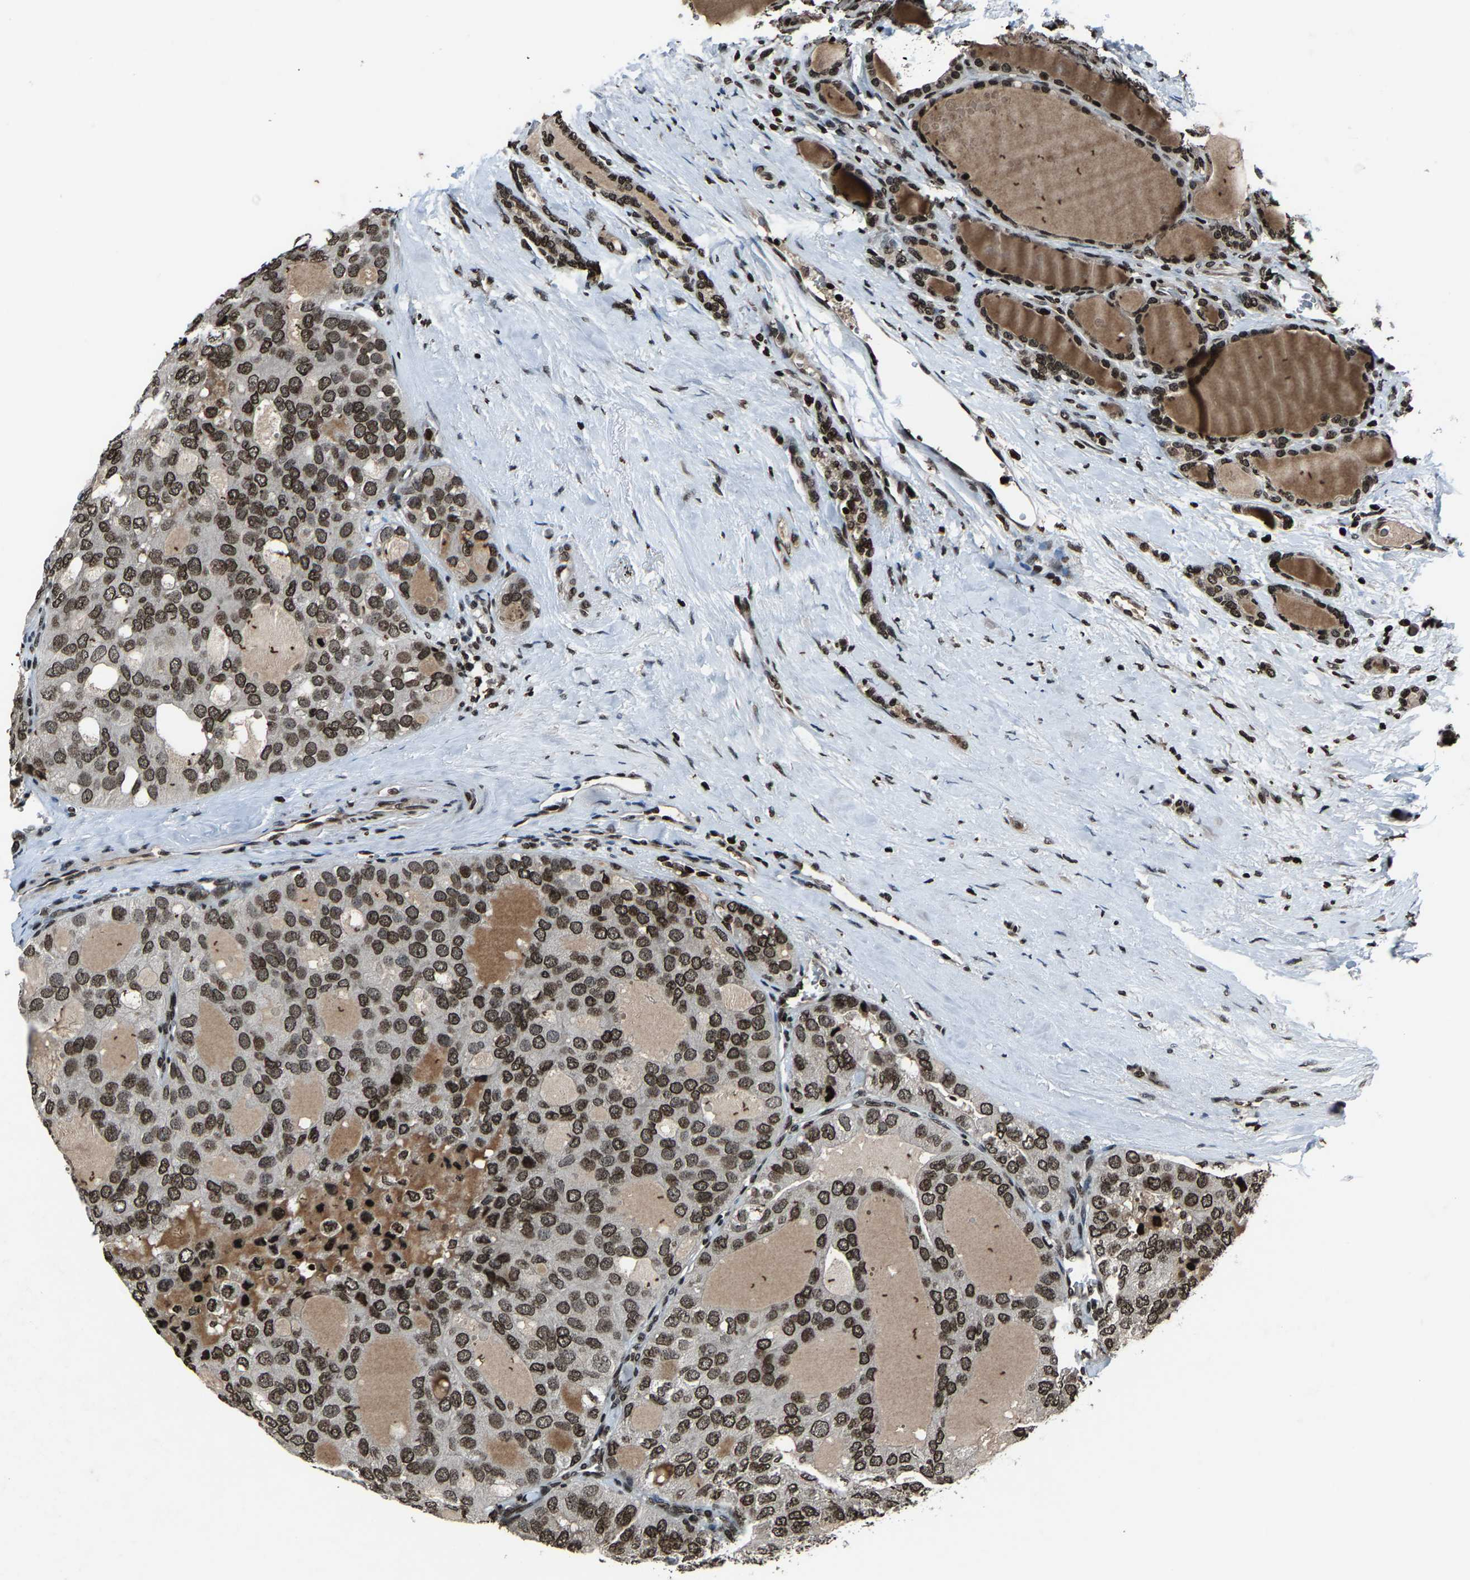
{"staining": {"intensity": "strong", "quantity": ">75%", "location": "nuclear"}, "tissue": "thyroid cancer", "cell_type": "Tumor cells", "image_type": "cancer", "snomed": [{"axis": "morphology", "description": "Follicular adenoma carcinoma, NOS"}, {"axis": "topography", "description": "Thyroid gland"}], "caption": "Thyroid cancer (follicular adenoma carcinoma) was stained to show a protein in brown. There is high levels of strong nuclear expression in approximately >75% of tumor cells.", "gene": "H4C1", "patient": {"sex": "male", "age": 75}}